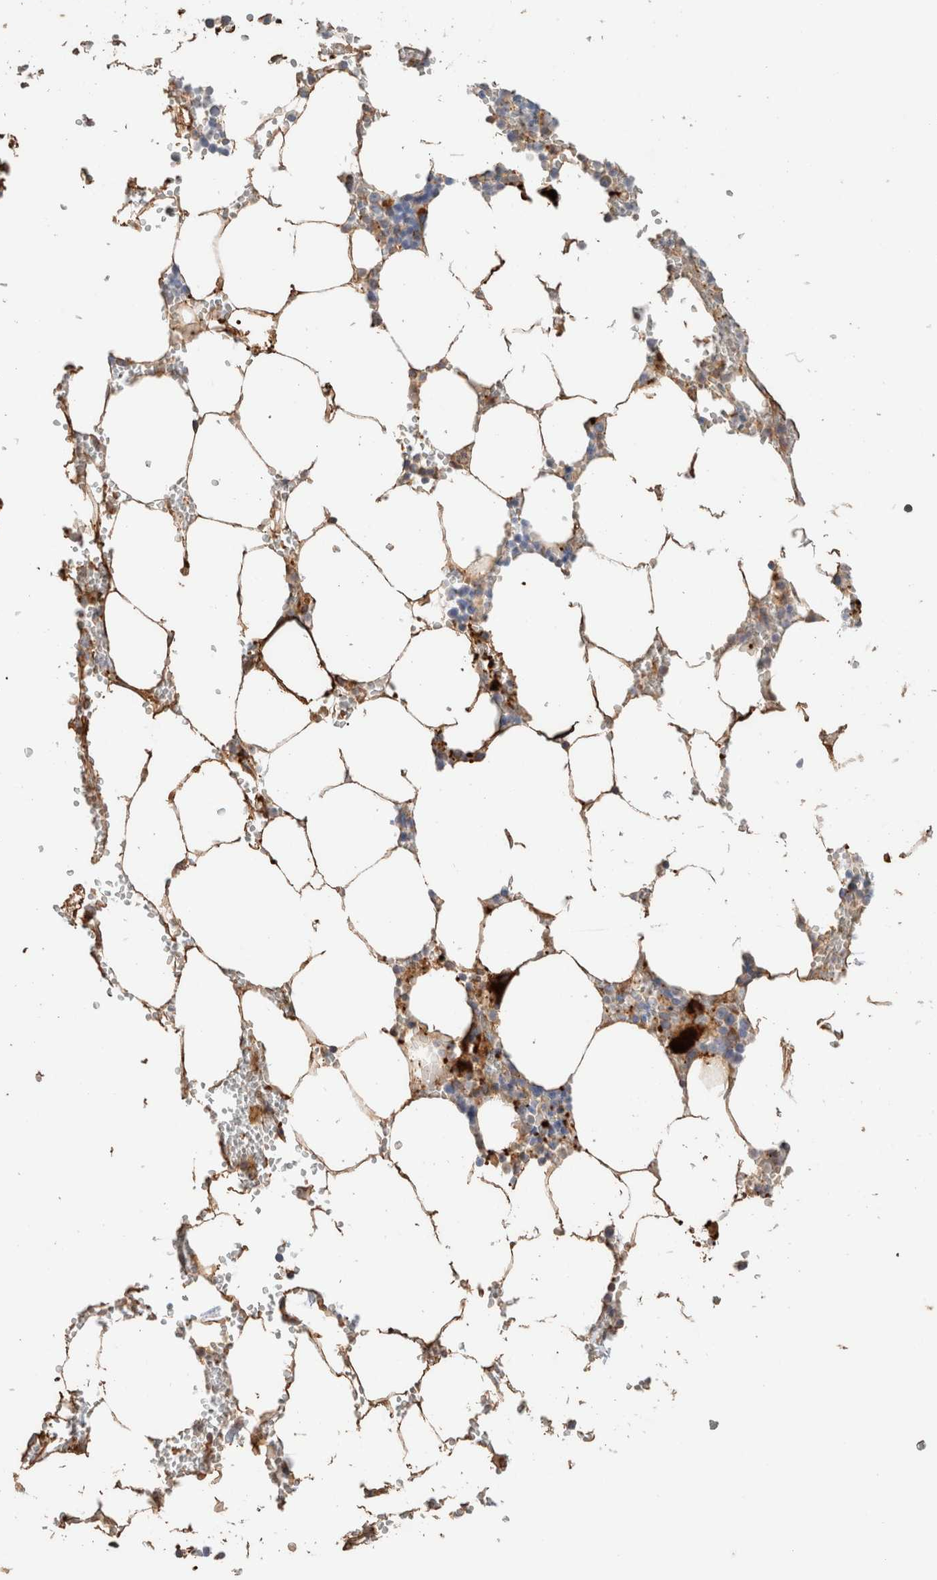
{"staining": {"intensity": "strong", "quantity": "<25%", "location": "cytoplasmic/membranous"}, "tissue": "bone marrow", "cell_type": "Hematopoietic cells", "image_type": "normal", "snomed": [{"axis": "morphology", "description": "Normal tissue, NOS"}, {"axis": "topography", "description": "Bone marrow"}], "caption": "Immunohistochemistry staining of unremarkable bone marrow, which exhibits medium levels of strong cytoplasmic/membranous expression in approximately <25% of hematopoietic cells indicating strong cytoplasmic/membranous protein staining. The staining was performed using DAB (3,3'-diaminobenzidine) (brown) for protein detection and nuclei were counterstained in hematoxylin (blue).", "gene": "PROS1", "patient": {"sex": "male", "age": 70}}